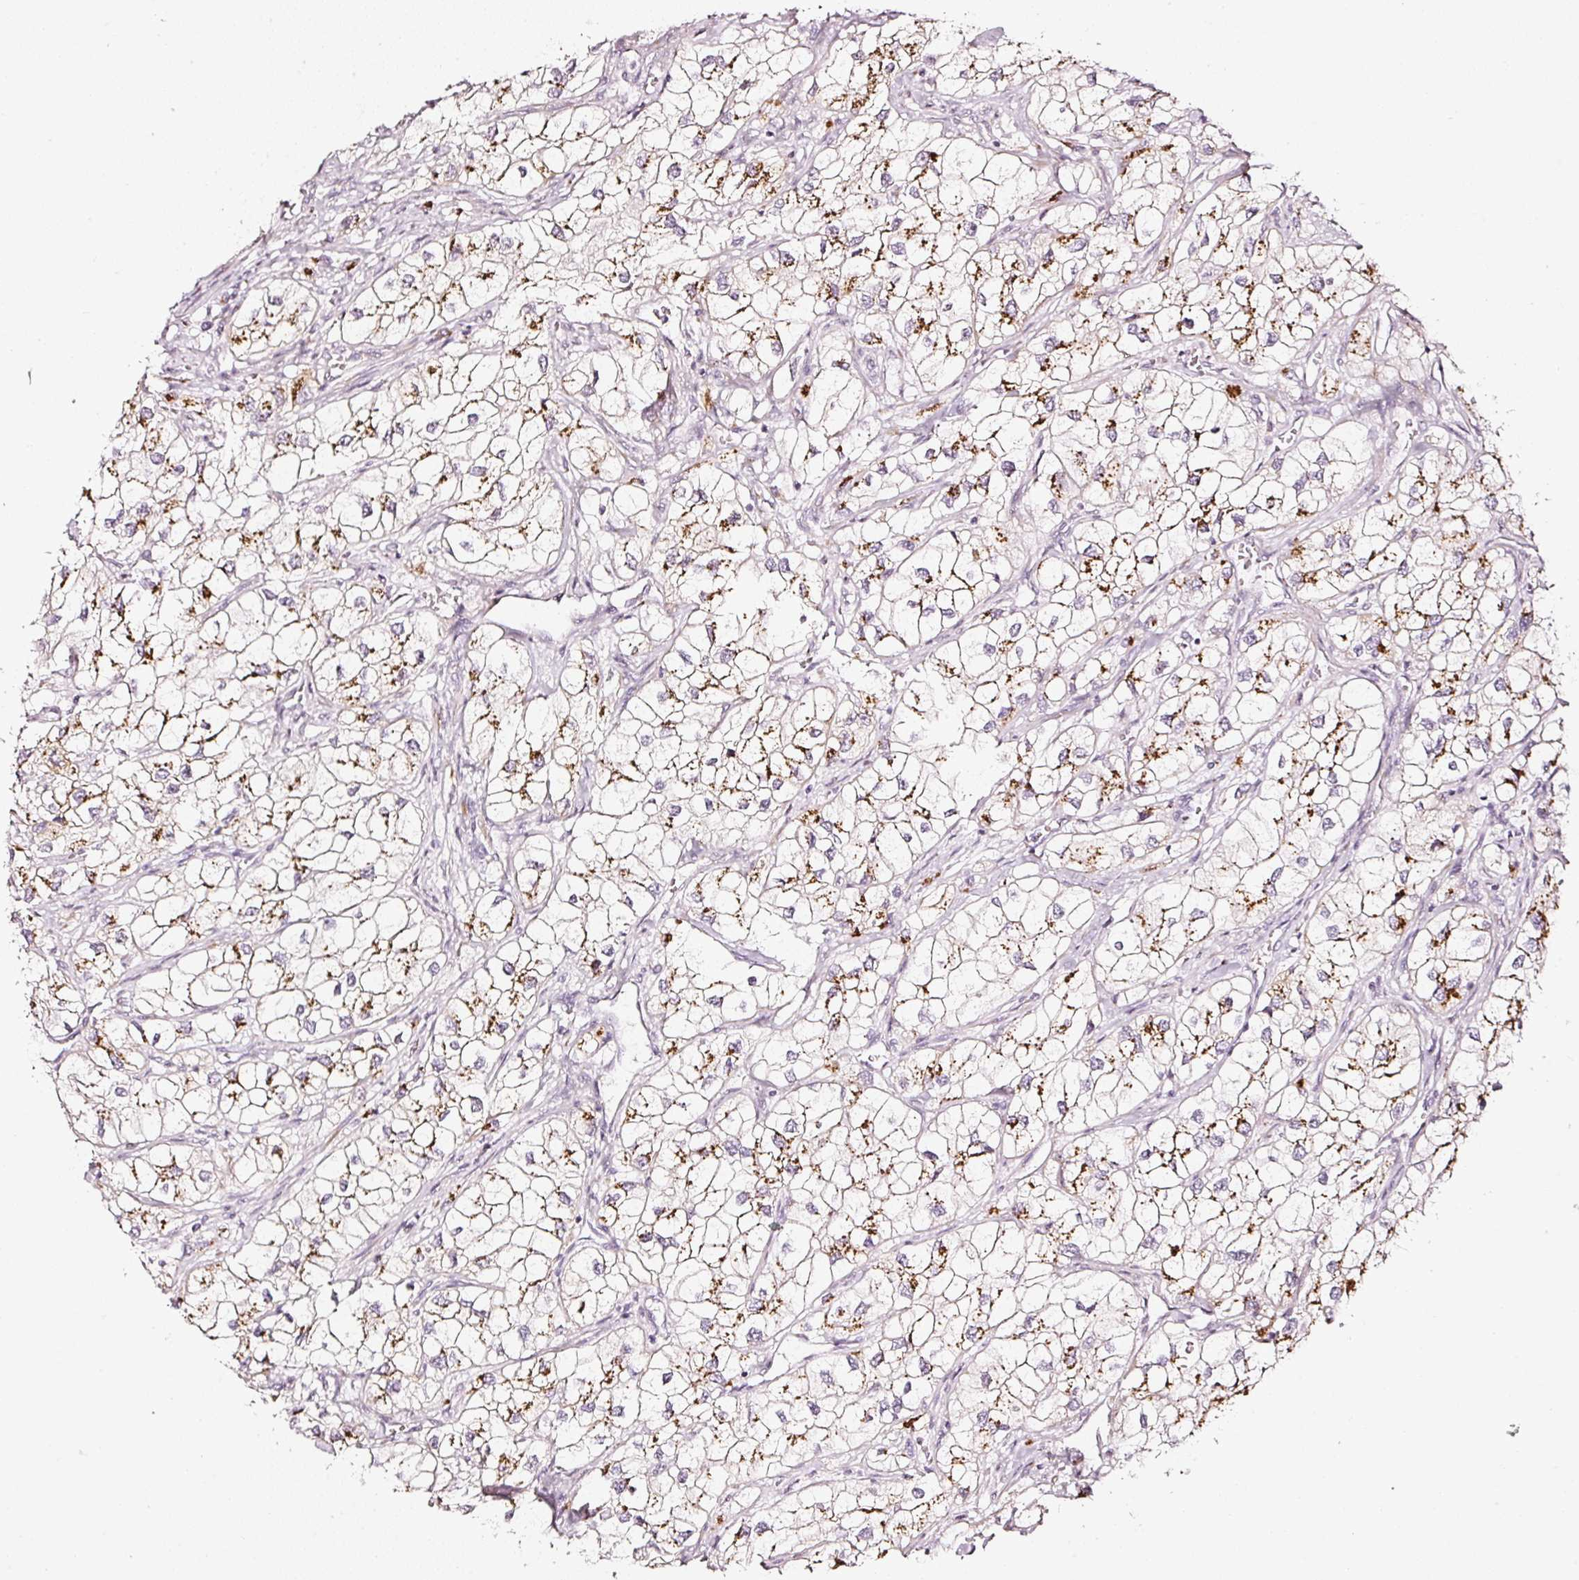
{"staining": {"intensity": "moderate", "quantity": ">75%", "location": "cytoplasmic/membranous"}, "tissue": "renal cancer", "cell_type": "Tumor cells", "image_type": "cancer", "snomed": [{"axis": "morphology", "description": "Adenocarcinoma, NOS"}, {"axis": "topography", "description": "Kidney"}], "caption": "Protein expression analysis of human renal adenocarcinoma reveals moderate cytoplasmic/membranous positivity in approximately >75% of tumor cells.", "gene": "SDF4", "patient": {"sex": "male", "age": 59}}